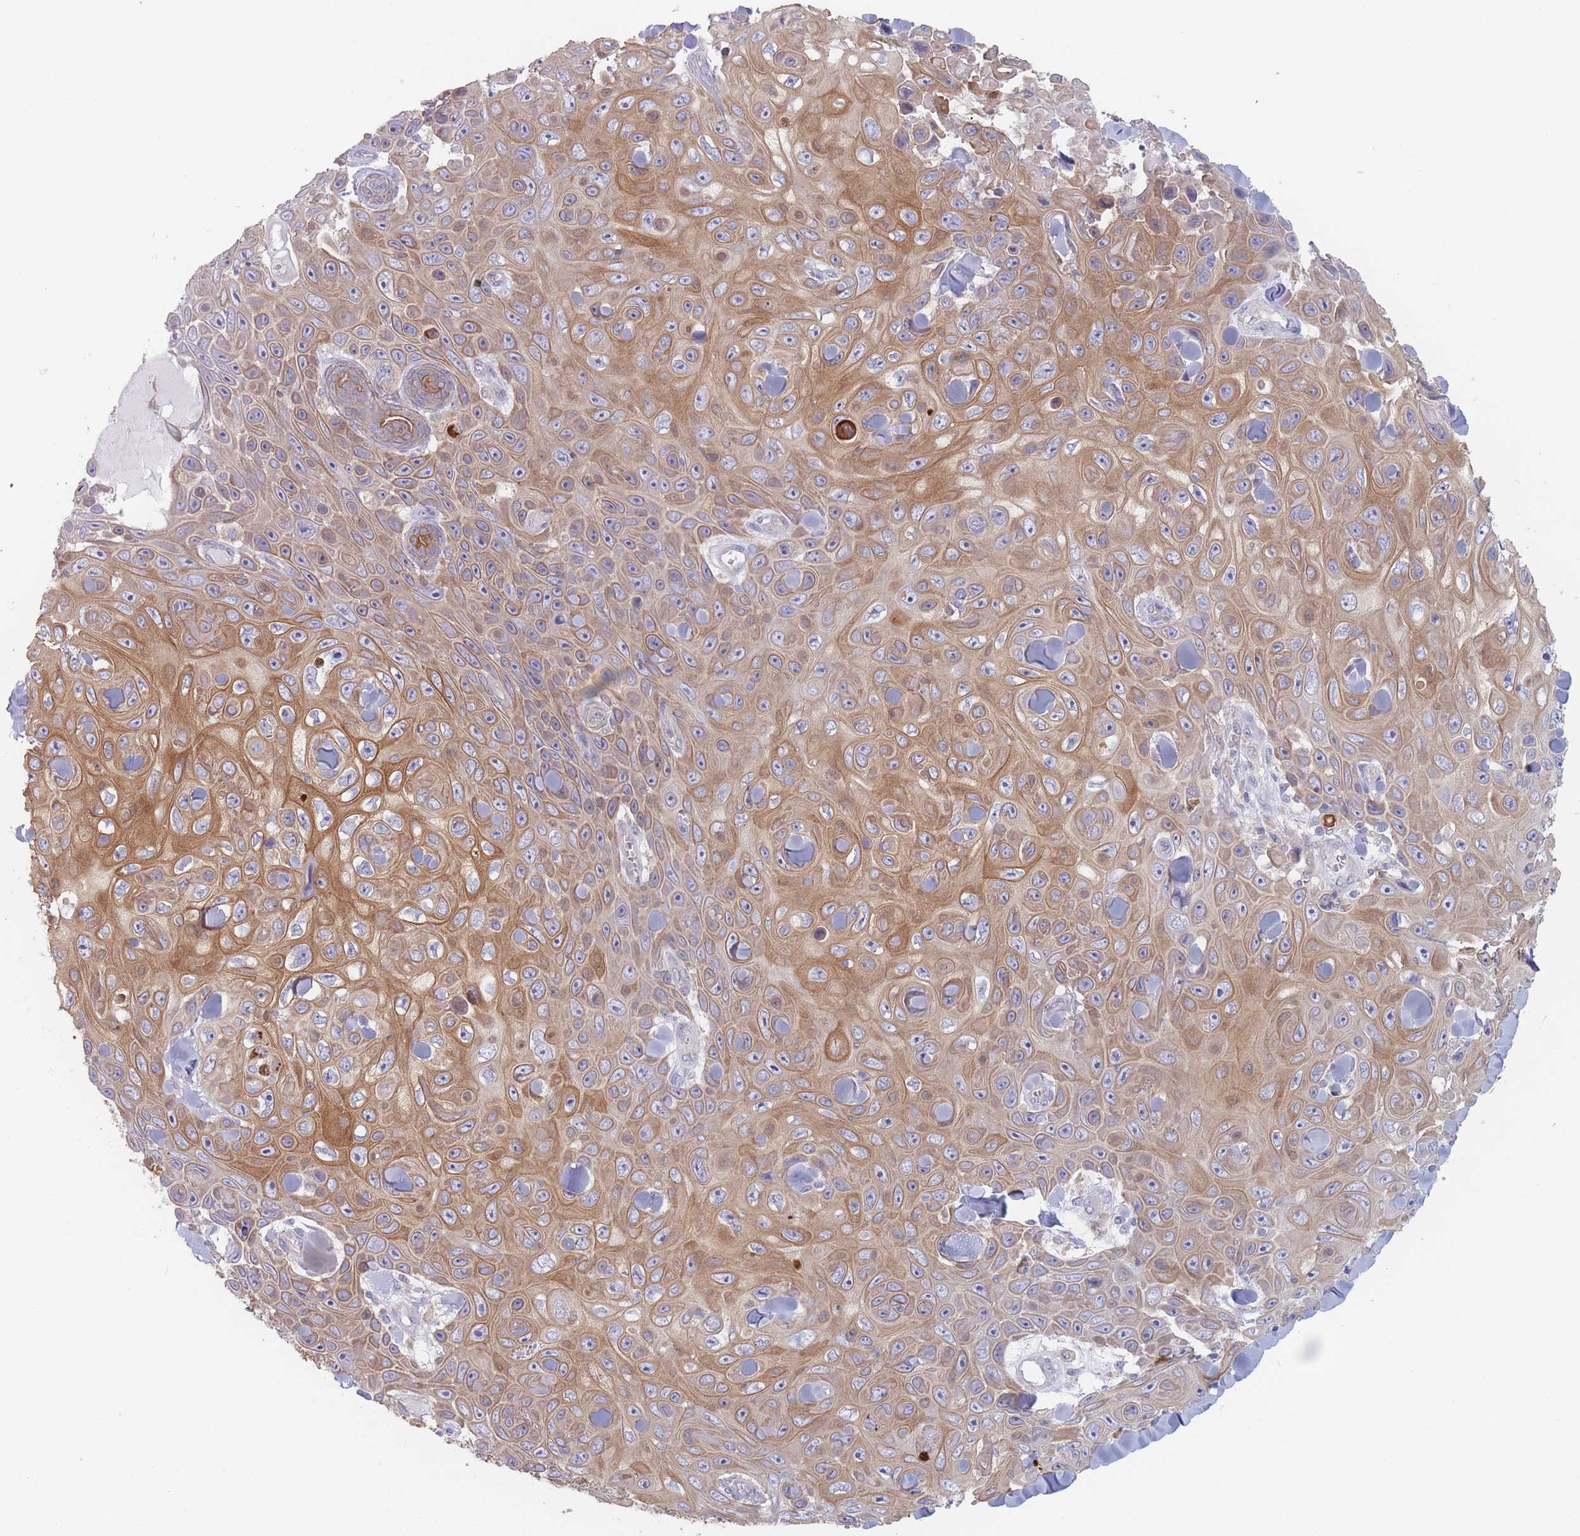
{"staining": {"intensity": "moderate", "quantity": "25%-75%", "location": "cytoplasmic/membranous"}, "tissue": "skin cancer", "cell_type": "Tumor cells", "image_type": "cancer", "snomed": [{"axis": "morphology", "description": "Squamous cell carcinoma, NOS"}, {"axis": "topography", "description": "Skin"}], "caption": "Skin squamous cell carcinoma tissue reveals moderate cytoplasmic/membranous expression in approximately 25%-75% of tumor cells", "gene": "EFCC1", "patient": {"sex": "male", "age": 82}}